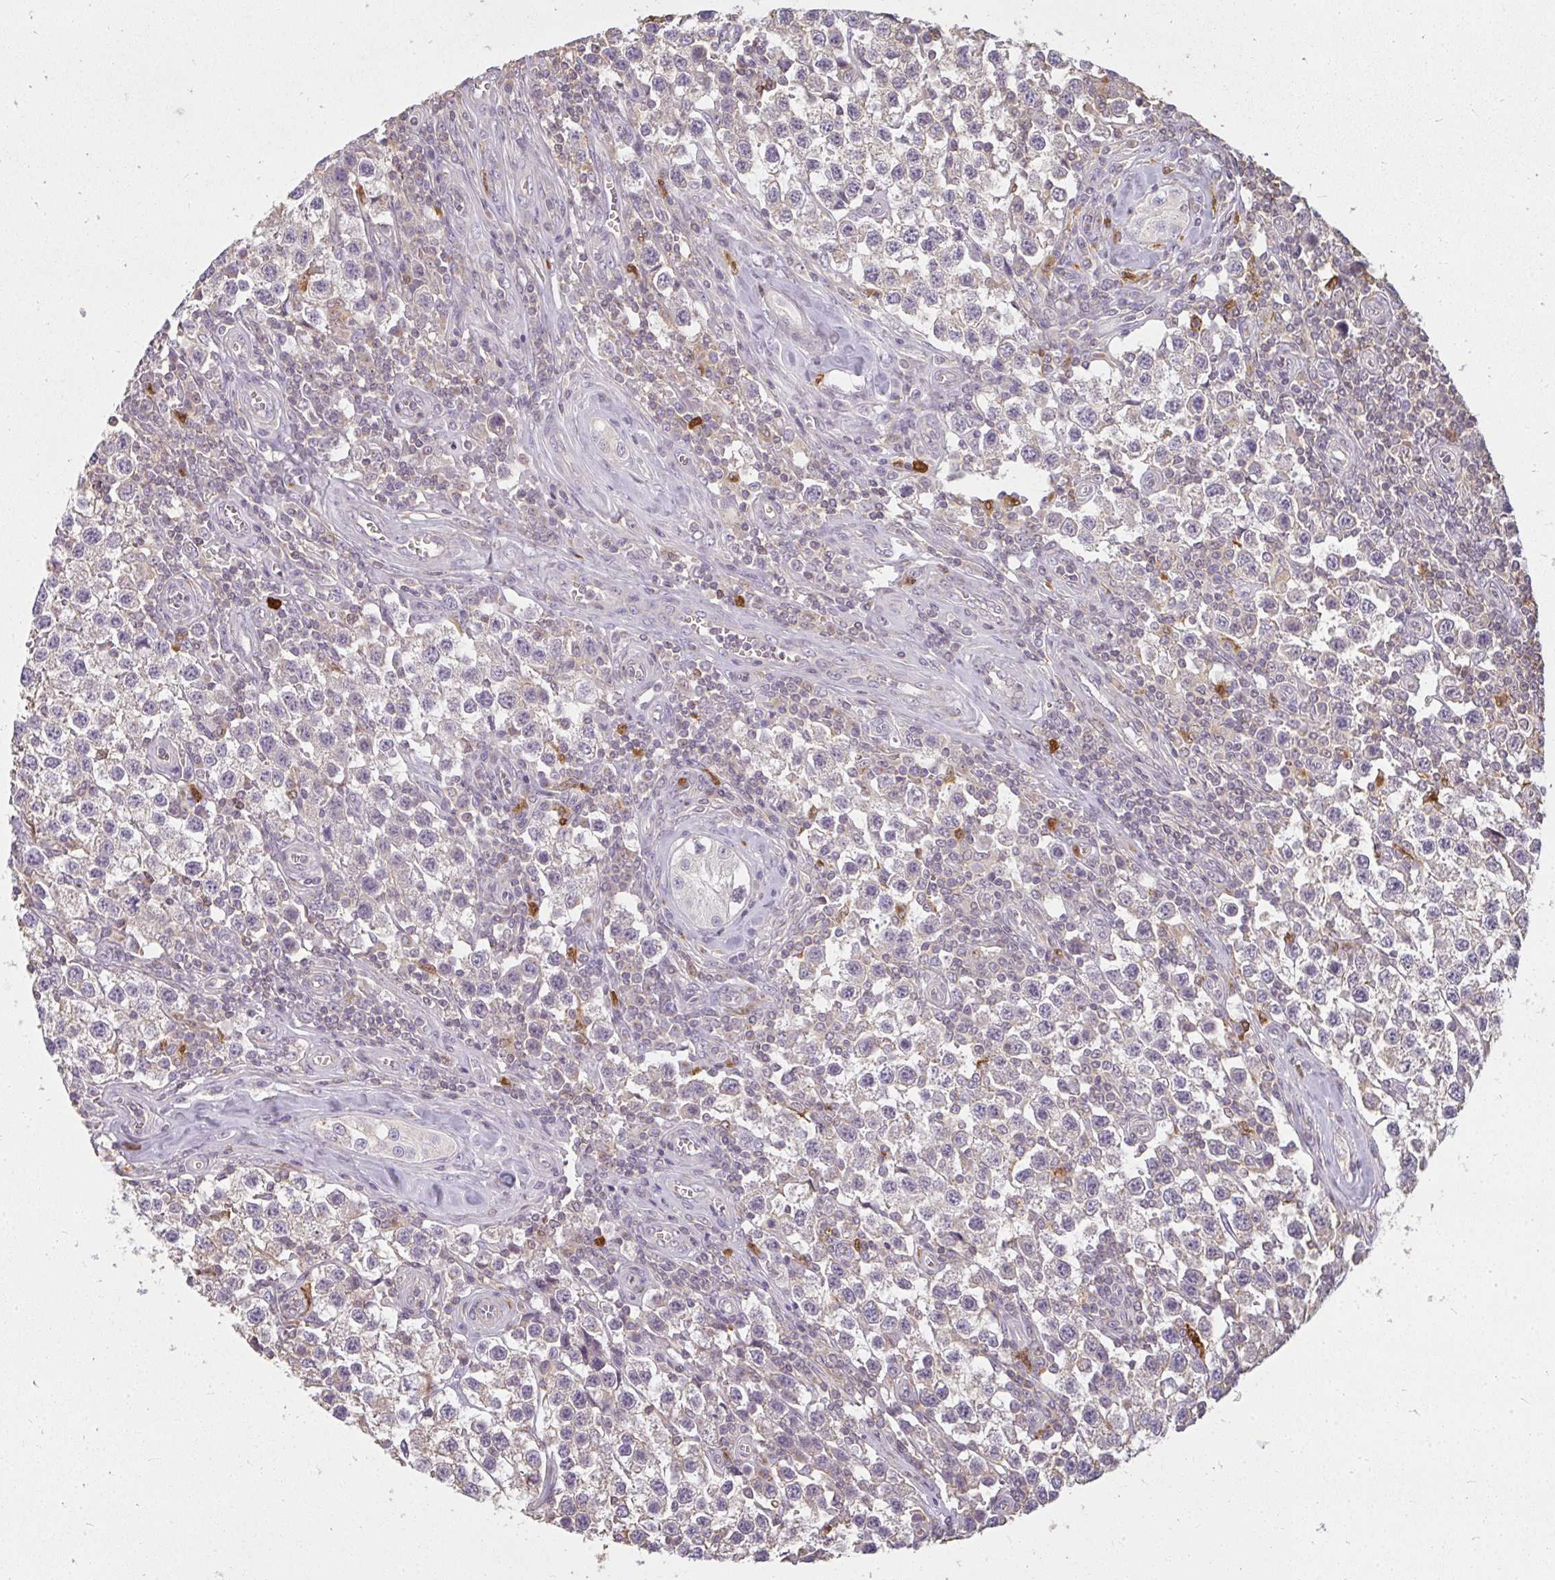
{"staining": {"intensity": "weak", "quantity": "25%-75%", "location": "cytoplasmic/membranous"}, "tissue": "testis cancer", "cell_type": "Tumor cells", "image_type": "cancer", "snomed": [{"axis": "morphology", "description": "Seminoma, NOS"}, {"axis": "topography", "description": "Testis"}], "caption": "Immunohistochemistry (IHC) of human testis cancer displays low levels of weak cytoplasmic/membranous staining in approximately 25%-75% of tumor cells.", "gene": "CNTRL", "patient": {"sex": "male", "age": 34}}